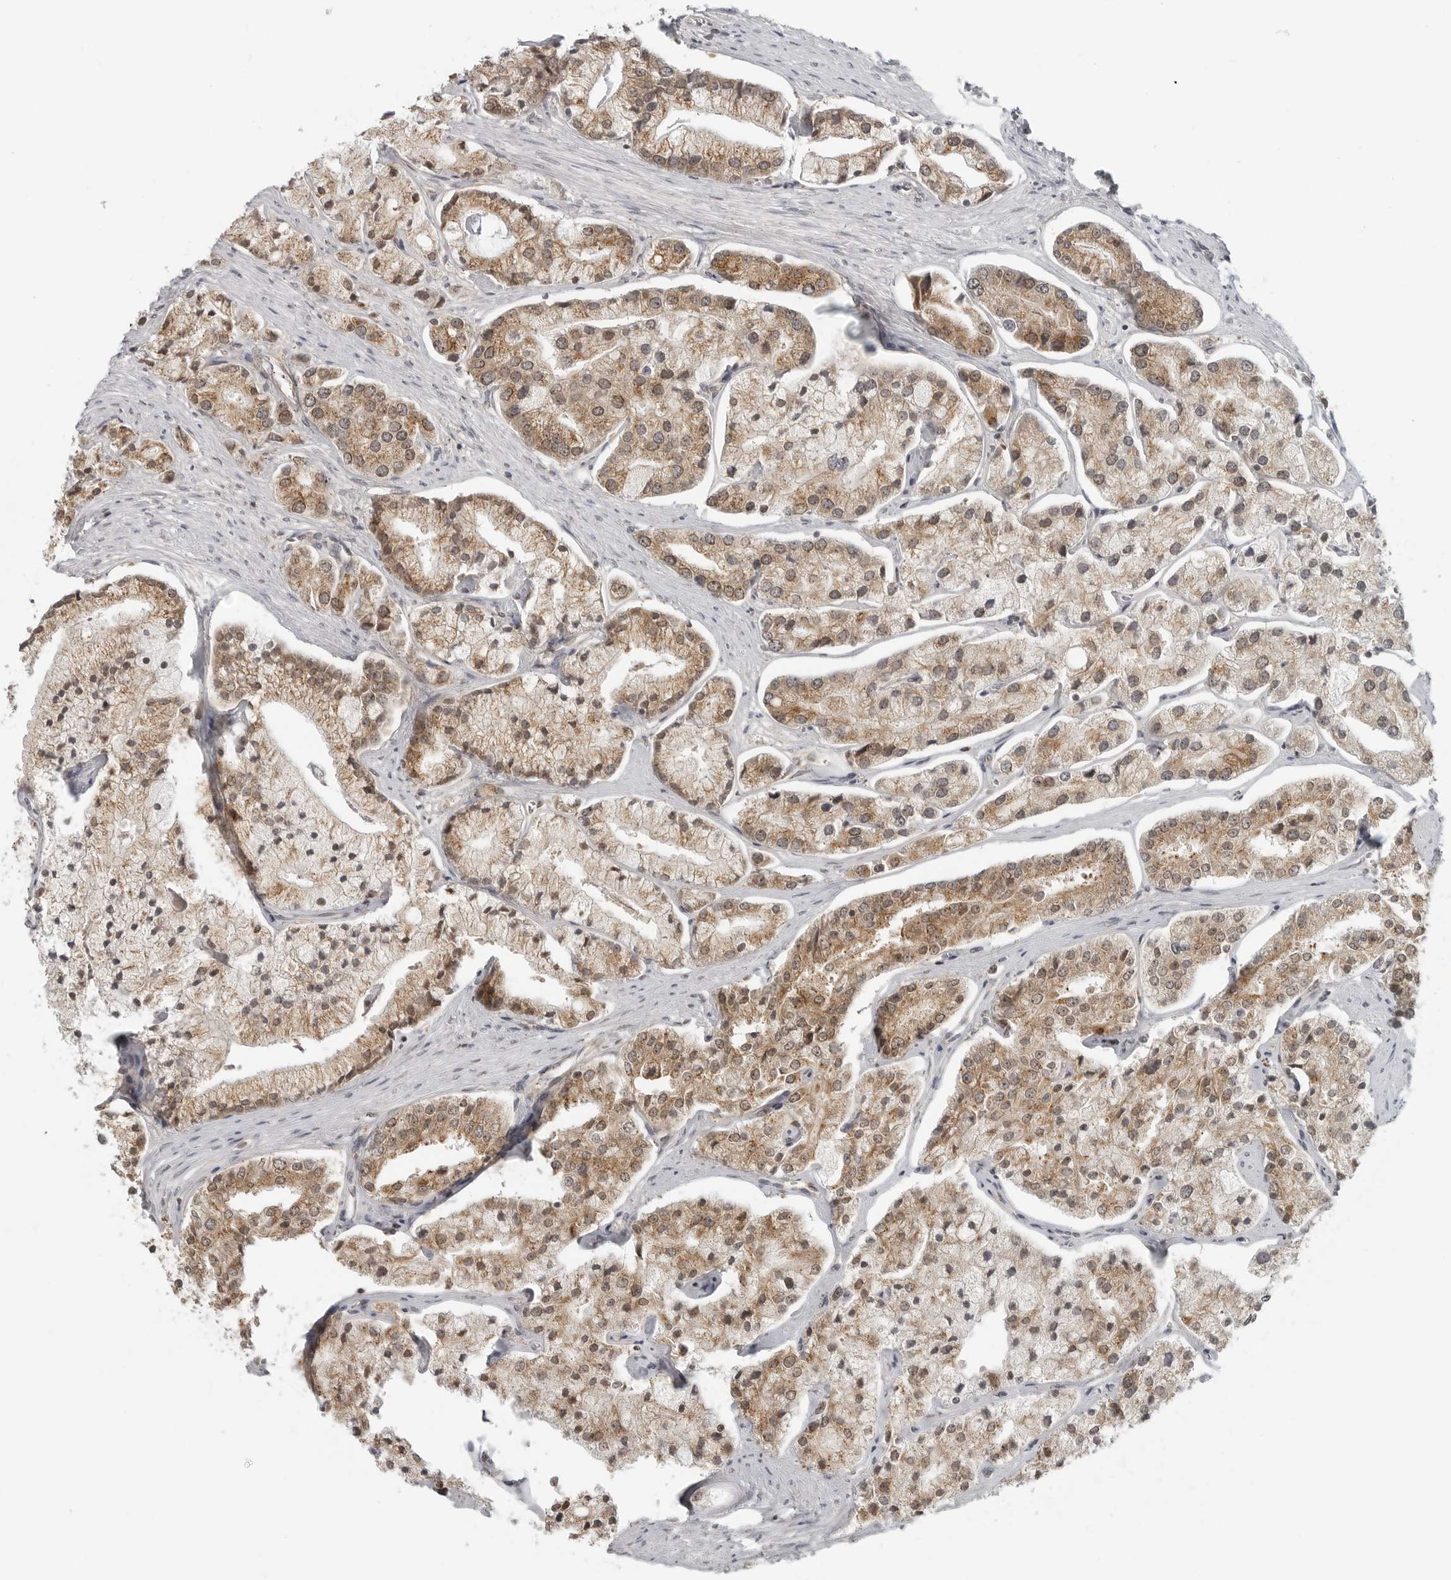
{"staining": {"intensity": "moderate", "quantity": ">75%", "location": "cytoplasmic/membranous,nuclear"}, "tissue": "prostate cancer", "cell_type": "Tumor cells", "image_type": "cancer", "snomed": [{"axis": "morphology", "description": "Adenocarcinoma, High grade"}, {"axis": "topography", "description": "Prostate"}], "caption": "Immunohistochemistry (DAB (3,3'-diaminobenzidine)) staining of high-grade adenocarcinoma (prostate) reveals moderate cytoplasmic/membranous and nuclear protein expression in approximately >75% of tumor cells.", "gene": "COPA", "patient": {"sex": "male", "age": 50}}